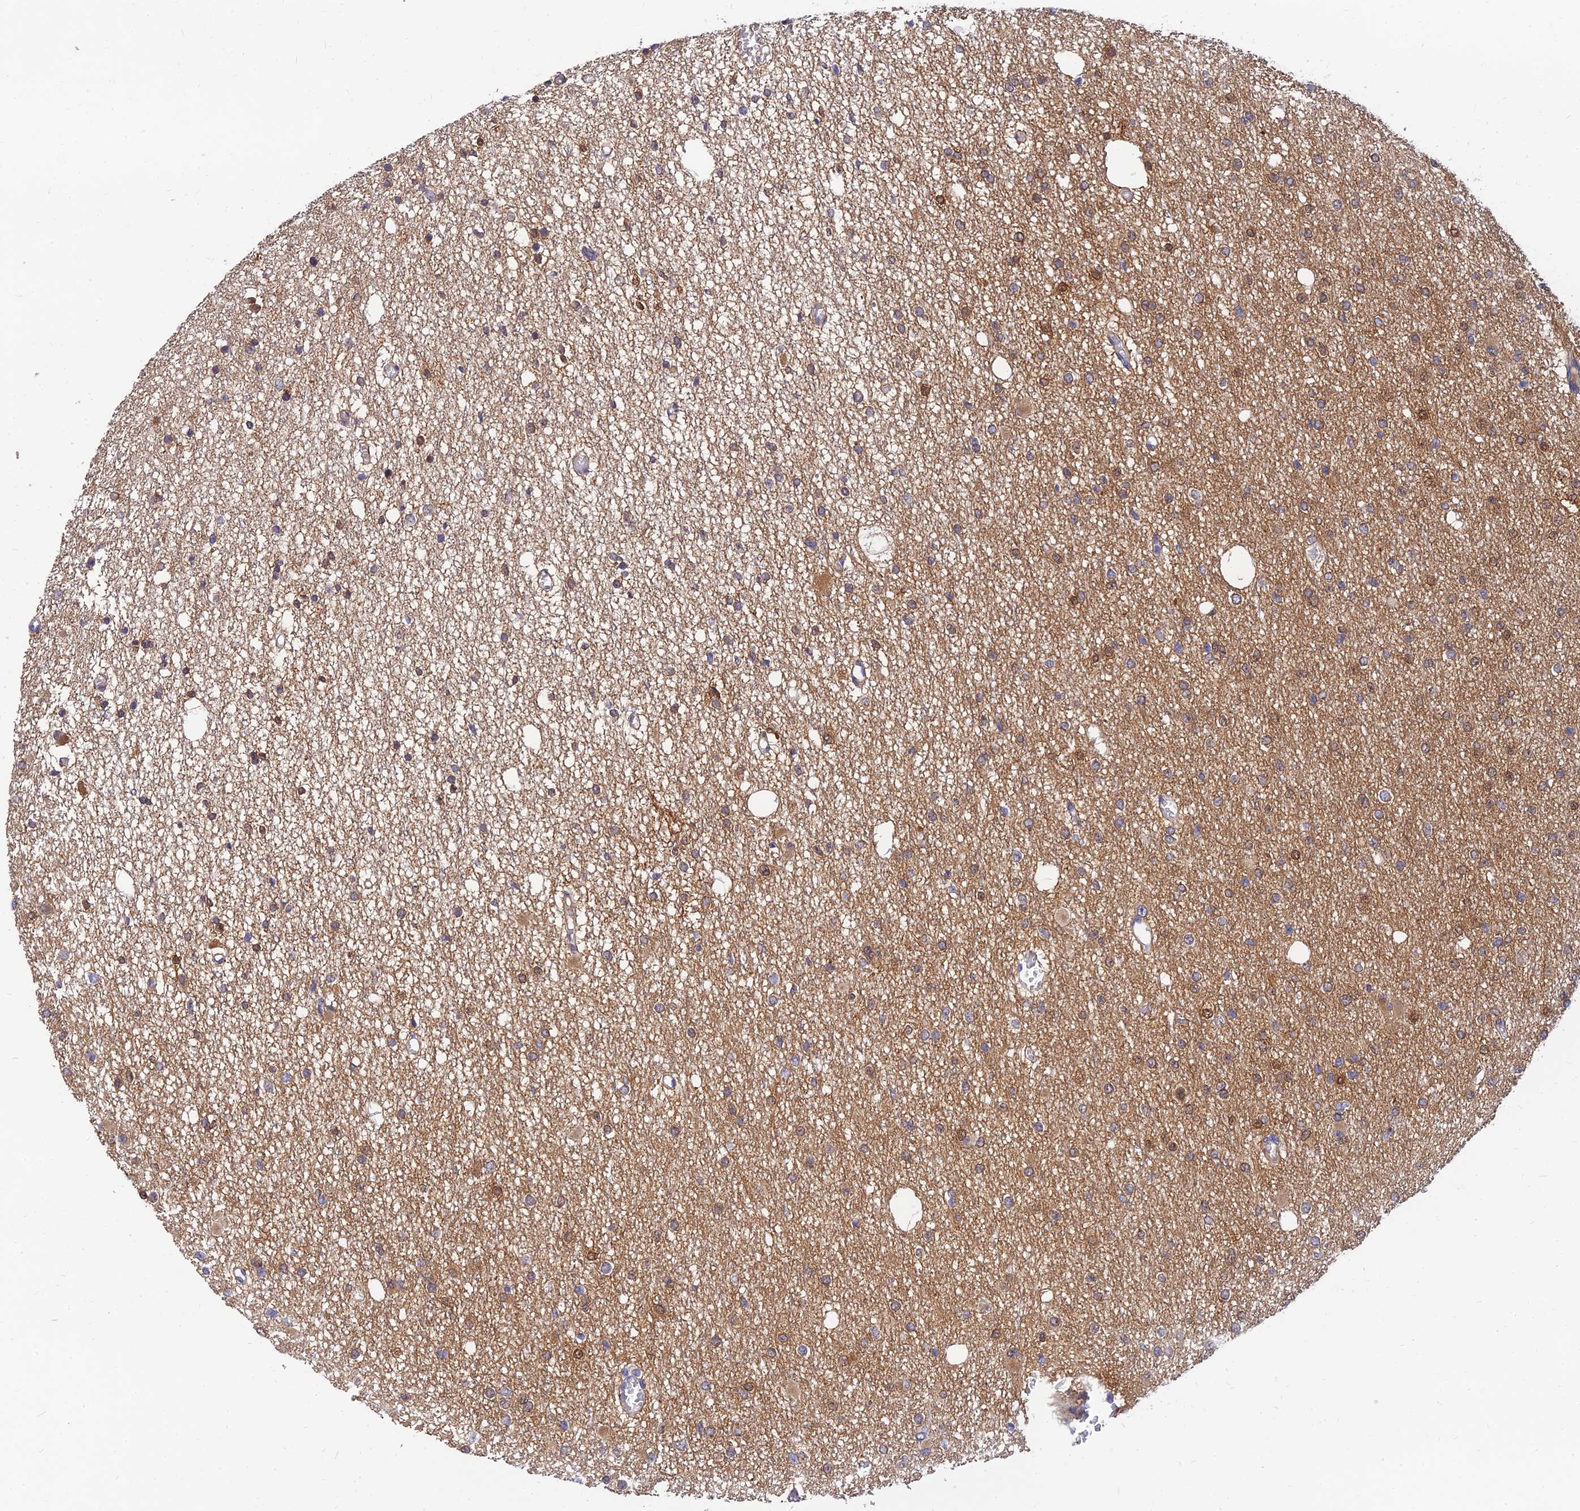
{"staining": {"intensity": "moderate", "quantity": "<25%", "location": "cytoplasmic/membranous,nuclear"}, "tissue": "glioma", "cell_type": "Tumor cells", "image_type": "cancer", "snomed": [{"axis": "morphology", "description": "Glioma, malignant, Low grade"}, {"axis": "topography", "description": "Brain"}], "caption": "DAB (3,3'-diaminobenzidine) immunohistochemical staining of malignant glioma (low-grade) displays moderate cytoplasmic/membranous and nuclear protein positivity in approximately <25% of tumor cells.", "gene": "ANKS4B", "patient": {"sex": "female", "age": 22}}